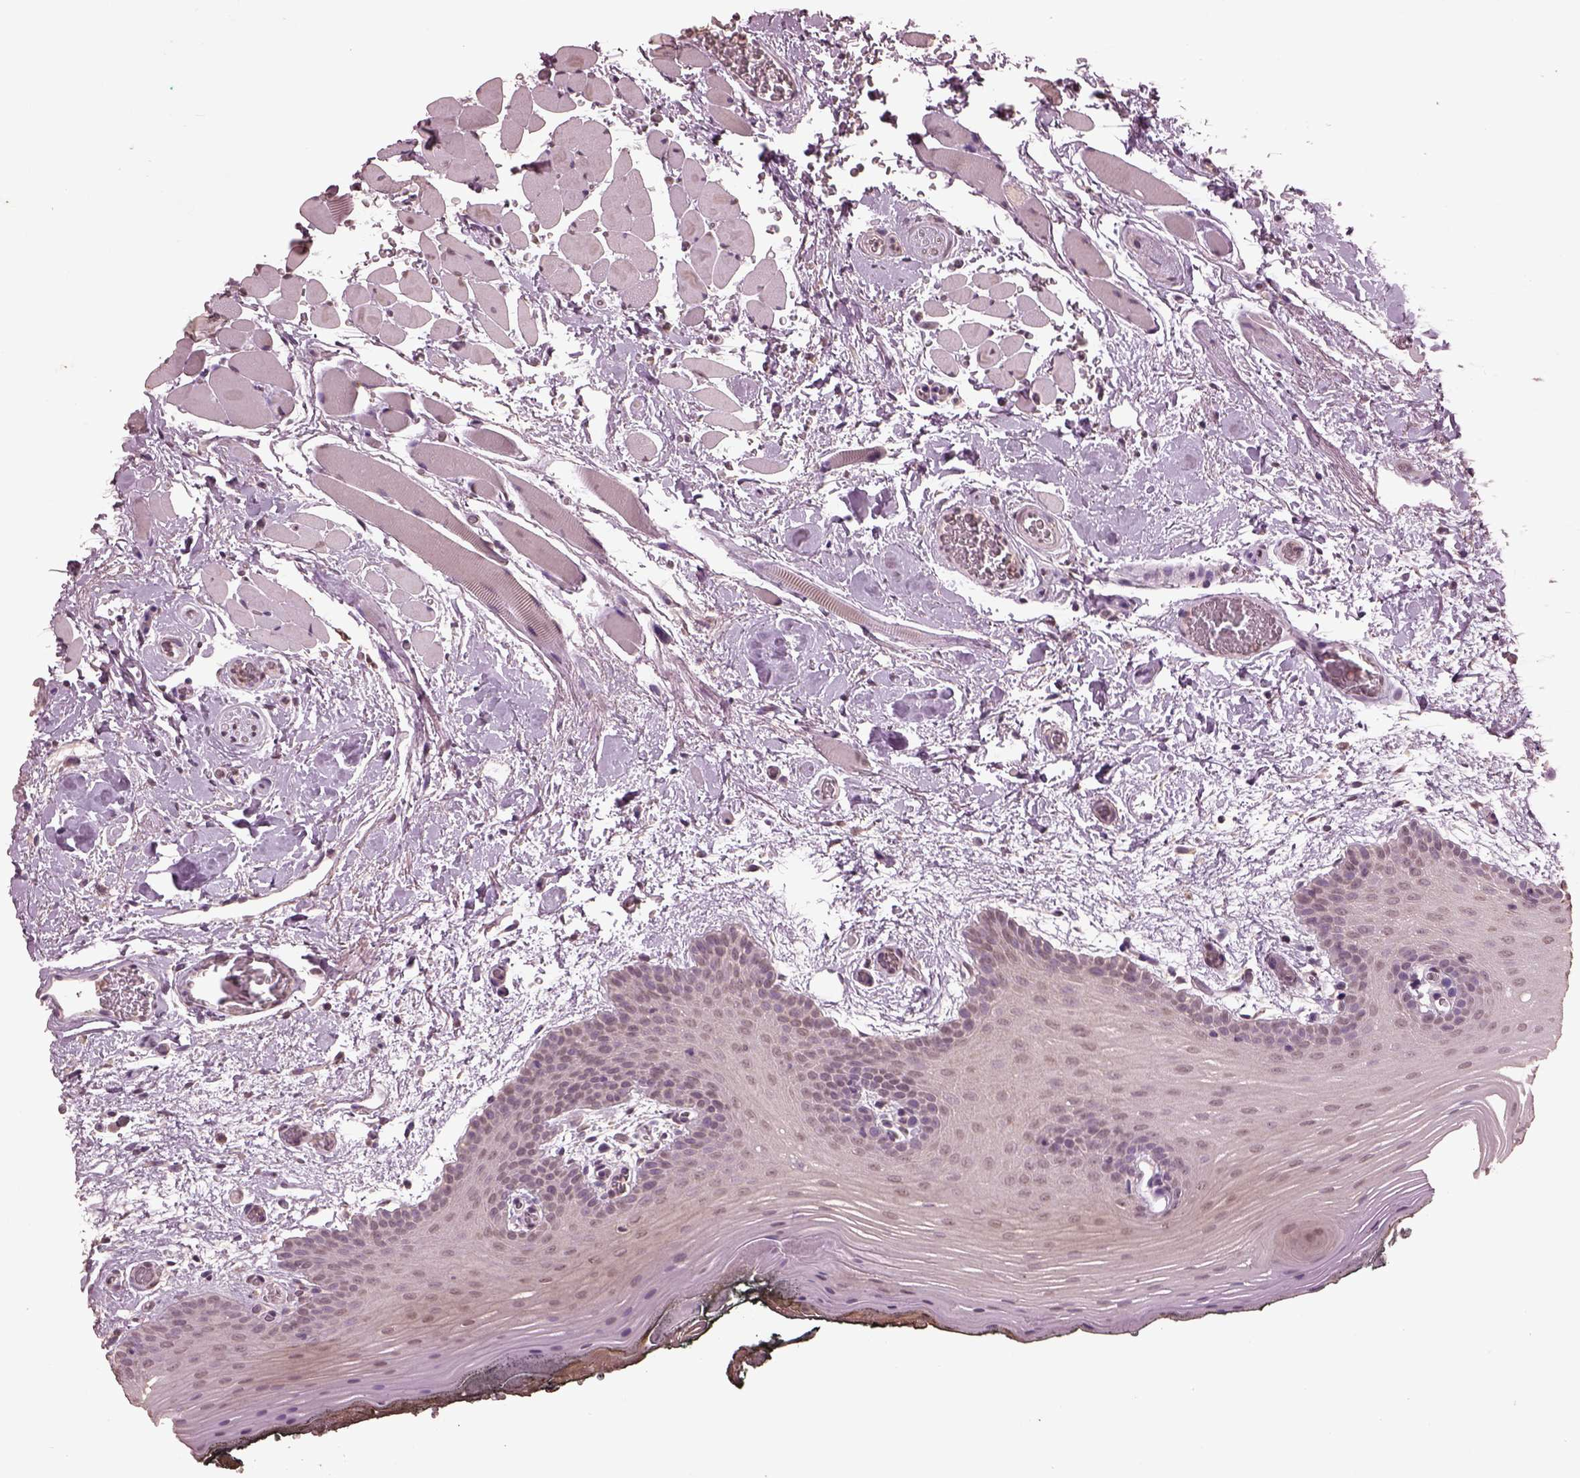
{"staining": {"intensity": "negative", "quantity": "none", "location": "none"}, "tissue": "oral mucosa", "cell_type": "Squamous epithelial cells", "image_type": "normal", "snomed": [{"axis": "morphology", "description": "Normal tissue, NOS"}, {"axis": "topography", "description": "Oral tissue"}, {"axis": "topography", "description": "Head-Neck"}], "caption": "A photomicrograph of oral mucosa stained for a protein demonstrates no brown staining in squamous epithelial cells.", "gene": "CPT1C", "patient": {"sex": "male", "age": 65}}